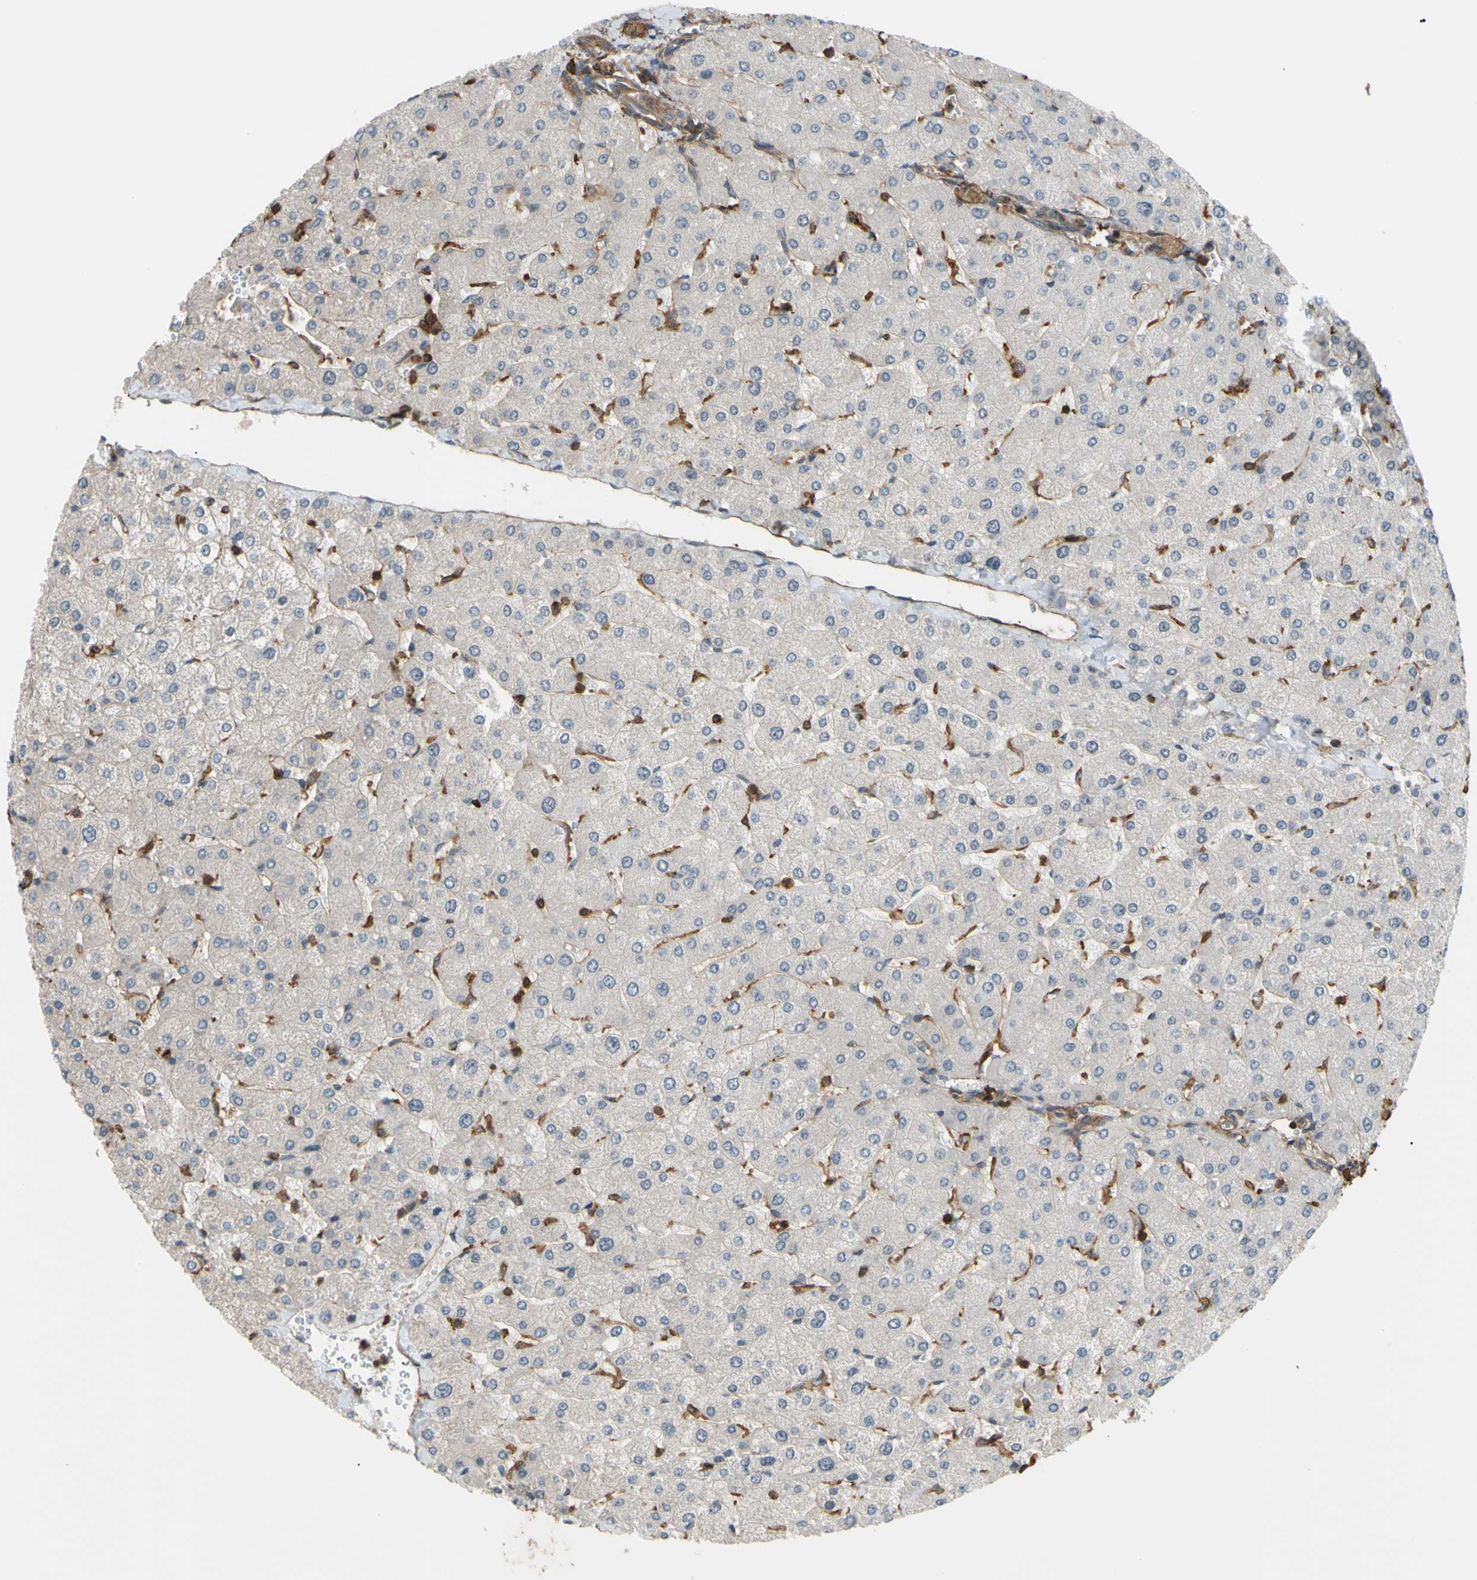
{"staining": {"intensity": "moderate", "quantity": ">75%", "location": "cytoplasmic/membranous"}, "tissue": "liver", "cell_type": "Cholangiocytes", "image_type": "normal", "snomed": [{"axis": "morphology", "description": "Normal tissue, NOS"}, {"axis": "topography", "description": "Liver"}], "caption": "Liver stained with DAB (3,3'-diaminobenzidine) immunohistochemistry (IHC) displays medium levels of moderate cytoplasmic/membranous staining in about >75% of cholangiocytes. (Brightfield microscopy of DAB IHC at high magnification).", "gene": "ADD3", "patient": {"sex": "male", "age": 55}}